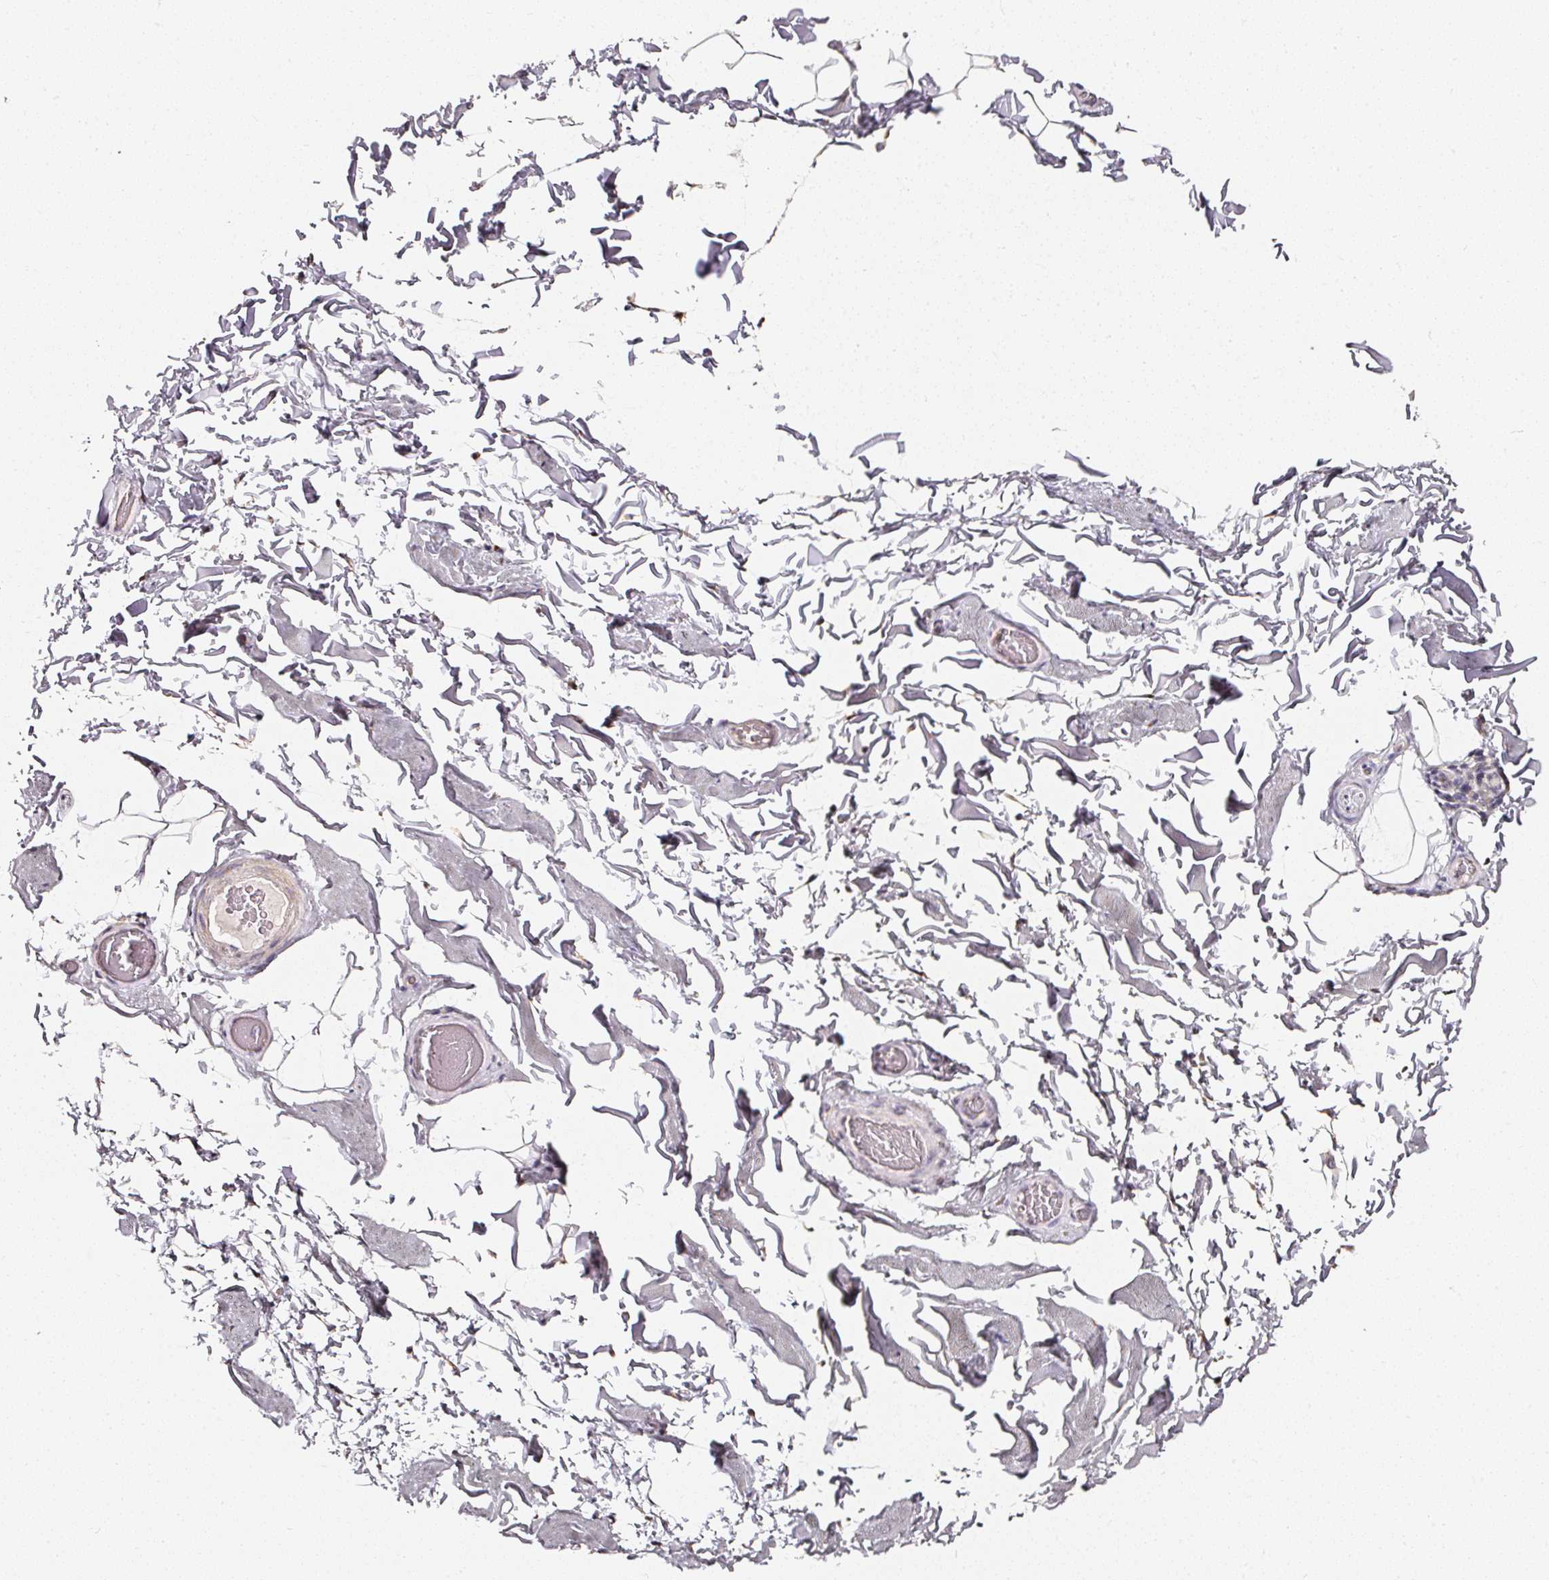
{"staining": {"intensity": "negative", "quantity": "none", "location": "none"}, "tissue": "adipose tissue", "cell_type": "Adipocytes", "image_type": "normal", "snomed": [{"axis": "morphology", "description": "Normal tissue, NOS"}, {"axis": "topography", "description": "Soft tissue"}, {"axis": "topography", "description": "Adipose tissue"}, {"axis": "topography", "description": "Vascular tissue"}, {"axis": "topography", "description": "Peripheral nerve tissue"}], "caption": "This is an immunohistochemistry (IHC) image of unremarkable adipose tissue. There is no positivity in adipocytes.", "gene": "NTRK1", "patient": {"sex": "male", "age": 46}}